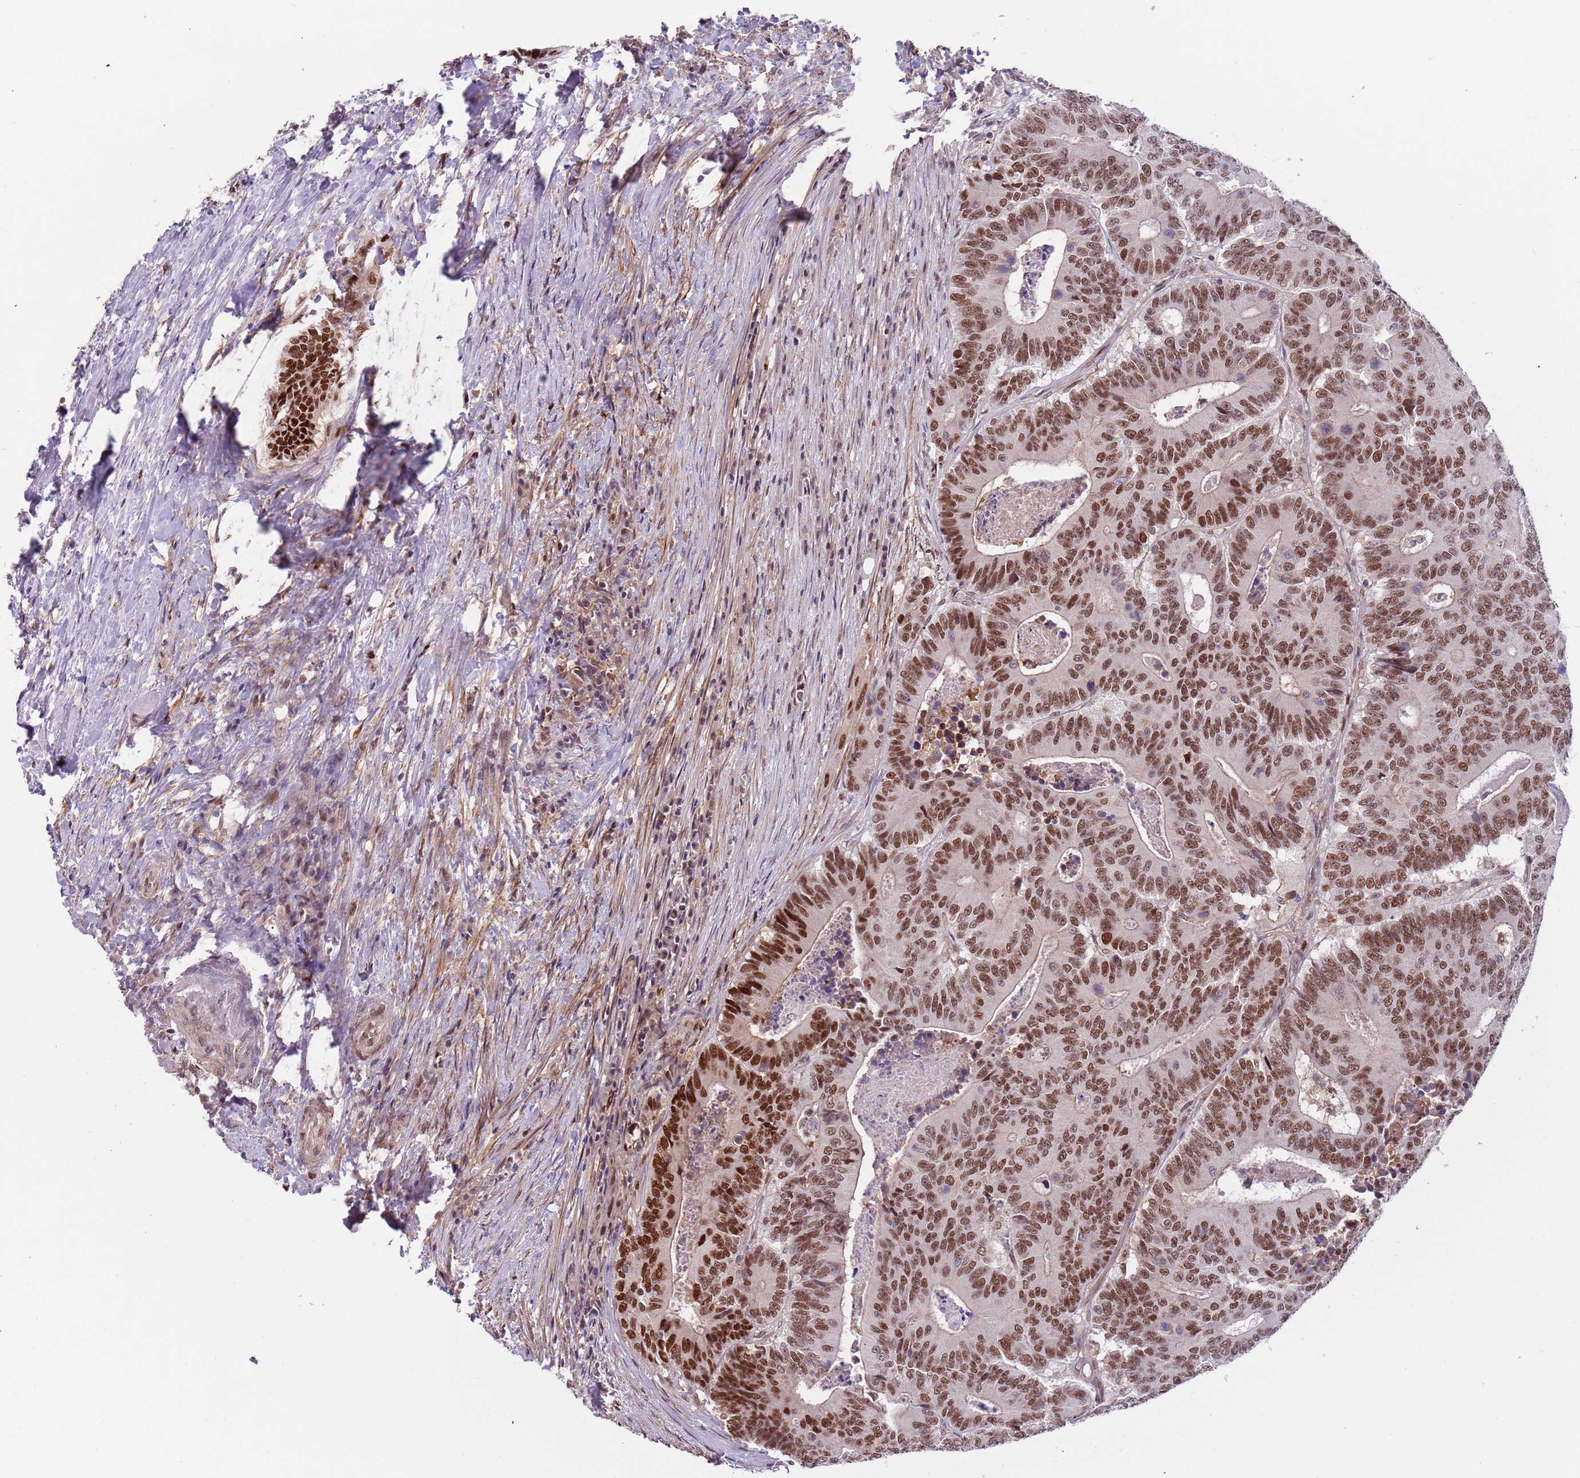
{"staining": {"intensity": "strong", "quantity": ">75%", "location": "nuclear"}, "tissue": "colorectal cancer", "cell_type": "Tumor cells", "image_type": "cancer", "snomed": [{"axis": "morphology", "description": "Adenocarcinoma, NOS"}, {"axis": "topography", "description": "Colon"}], "caption": "An immunohistochemistry (IHC) image of tumor tissue is shown. Protein staining in brown highlights strong nuclear positivity in adenocarcinoma (colorectal) within tumor cells.", "gene": "RMND5B", "patient": {"sex": "male", "age": 83}}